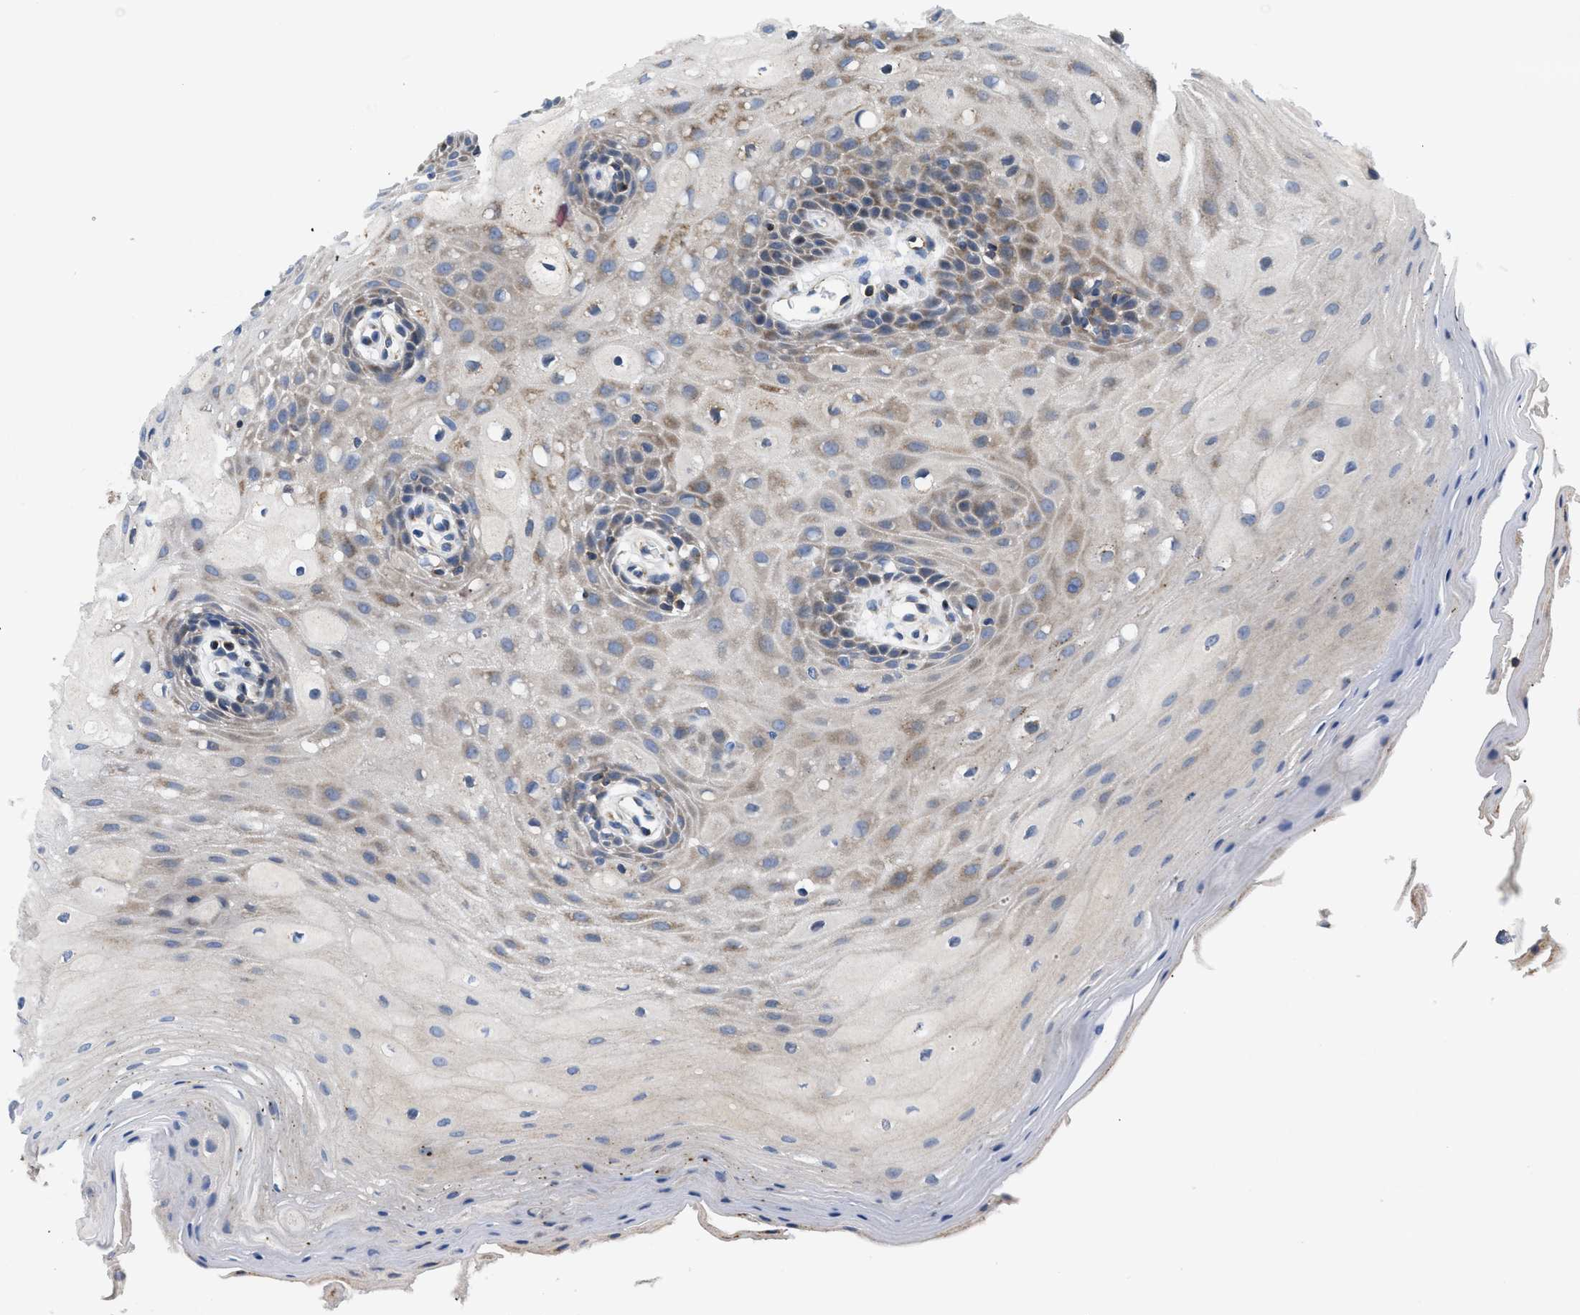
{"staining": {"intensity": "moderate", "quantity": ">75%", "location": "cytoplasmic/membranous"}, "tissue": "oral mucosa", "cell_type": "Squamous epithelial cells", "image_type": "normal", "snomed": [{"axis": "morphology", "description": "Normal tissue, NOS"}, {"axis": "morphology", "description": "Squamous cell carcinoma, NOS"}, {"axis": "topography", "description": "Oral tissue"}, {"axis": "topography", "description": "Head-Neck"}], "caption": "An immunohistochemistry image of normal tissue is shown. Protein staining in brown shows moderate cytoplasmic/membranous positivity in oral mucosa within squamous epithelial cells. (IHC, brightfield microscopy, high magnification).", "gene": "OPTN", "patient": {"sex": "male", "age": 71}}